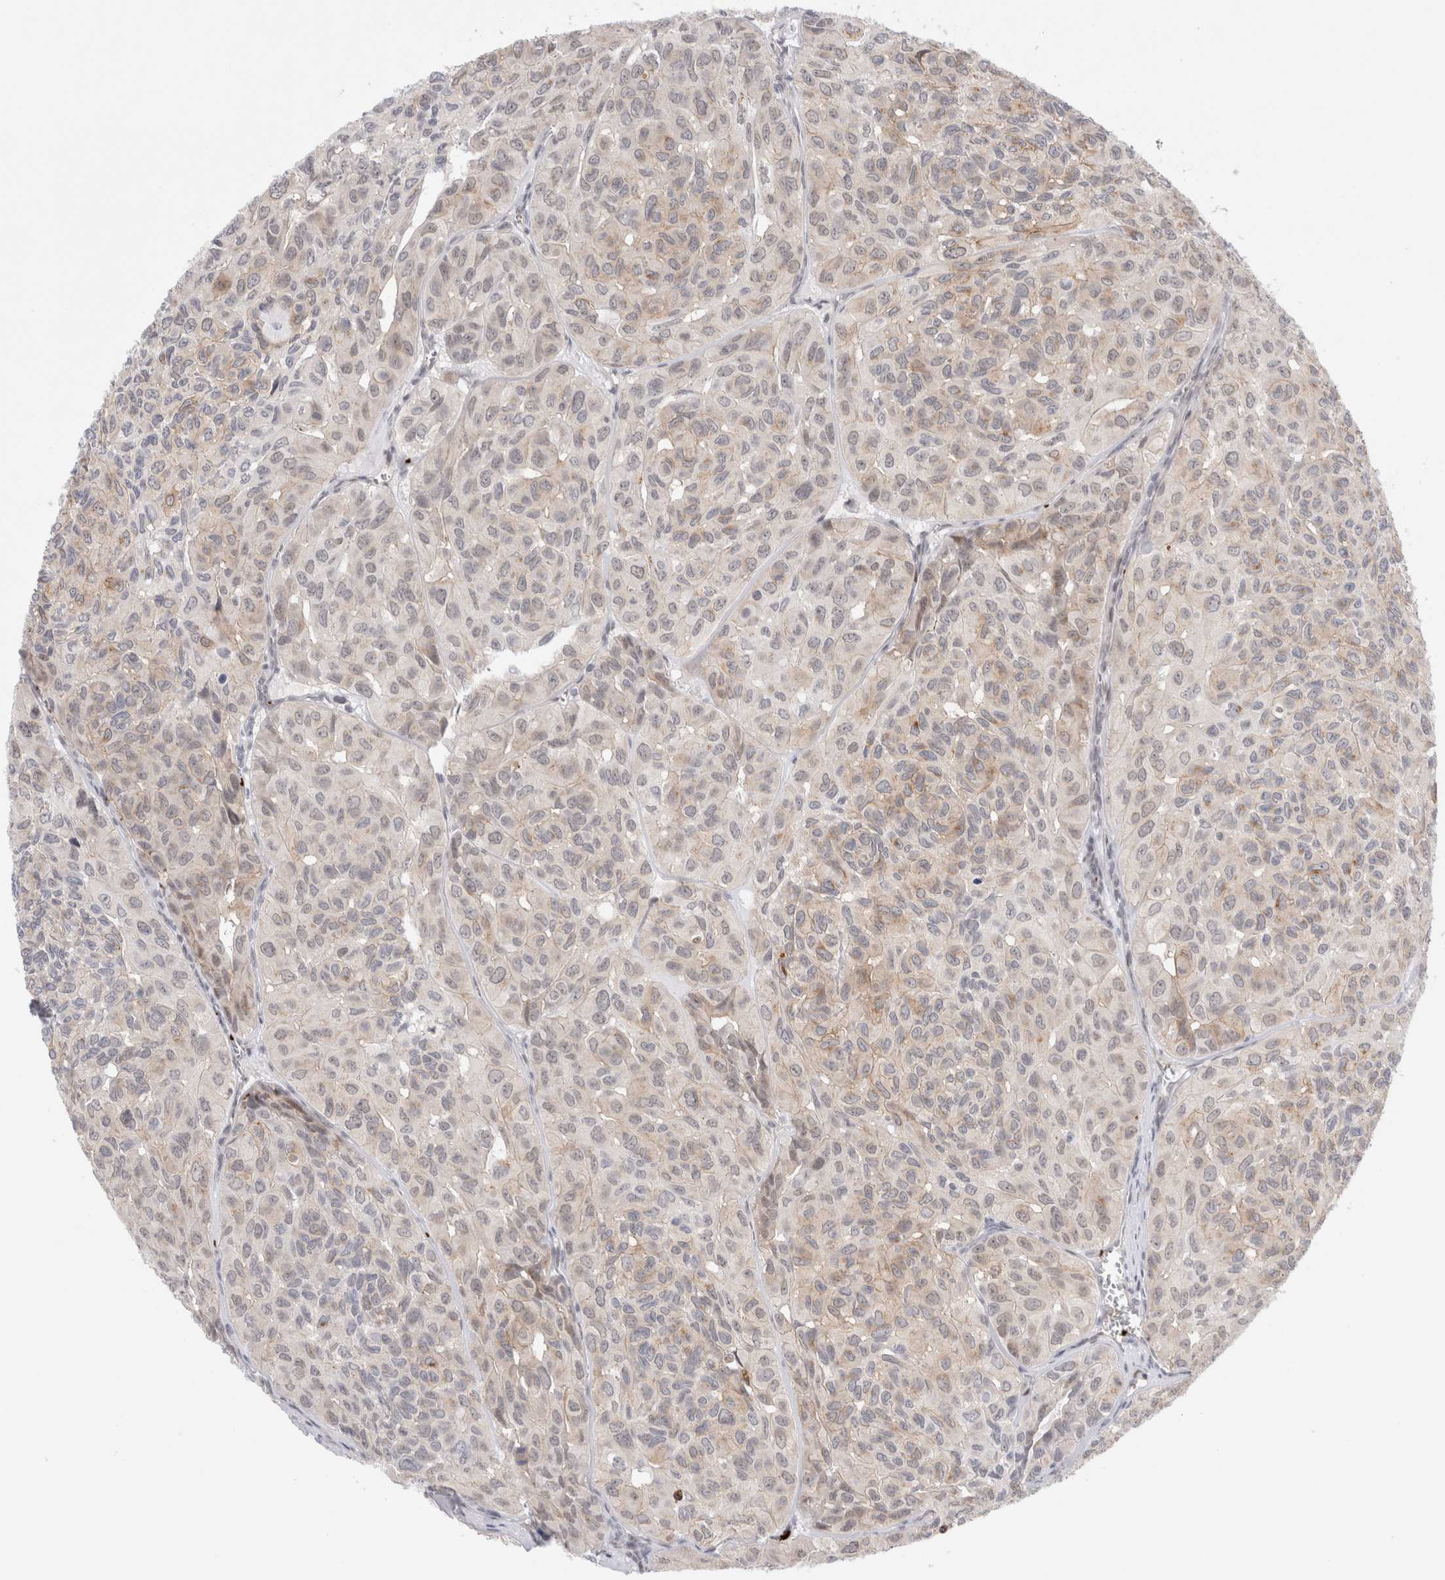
{"staining": {"intensity": "weak", "quantity": "<25%", "location": "cytoplasmic/membranous"}, "tissue": "head and neck cancer", "cell_type": "Tumor cells", "image_type": "cancer", "snomed": [{"axis": "morphology", "description": "Adenocarcinoma, NOS"}, {"axis": "topography", "description": "Salivary gland, NOS"}, {"axis": "topography", "description": "Head-Neck"}], "caption": "Immunohistochemistry histopathology image of head and neck cancer (adenocarcinoma) stained for a protein (brown), which shows no expression in tumor cells.", "gene": "VPS28", "patient": {"sex": "female", "age": 76}}